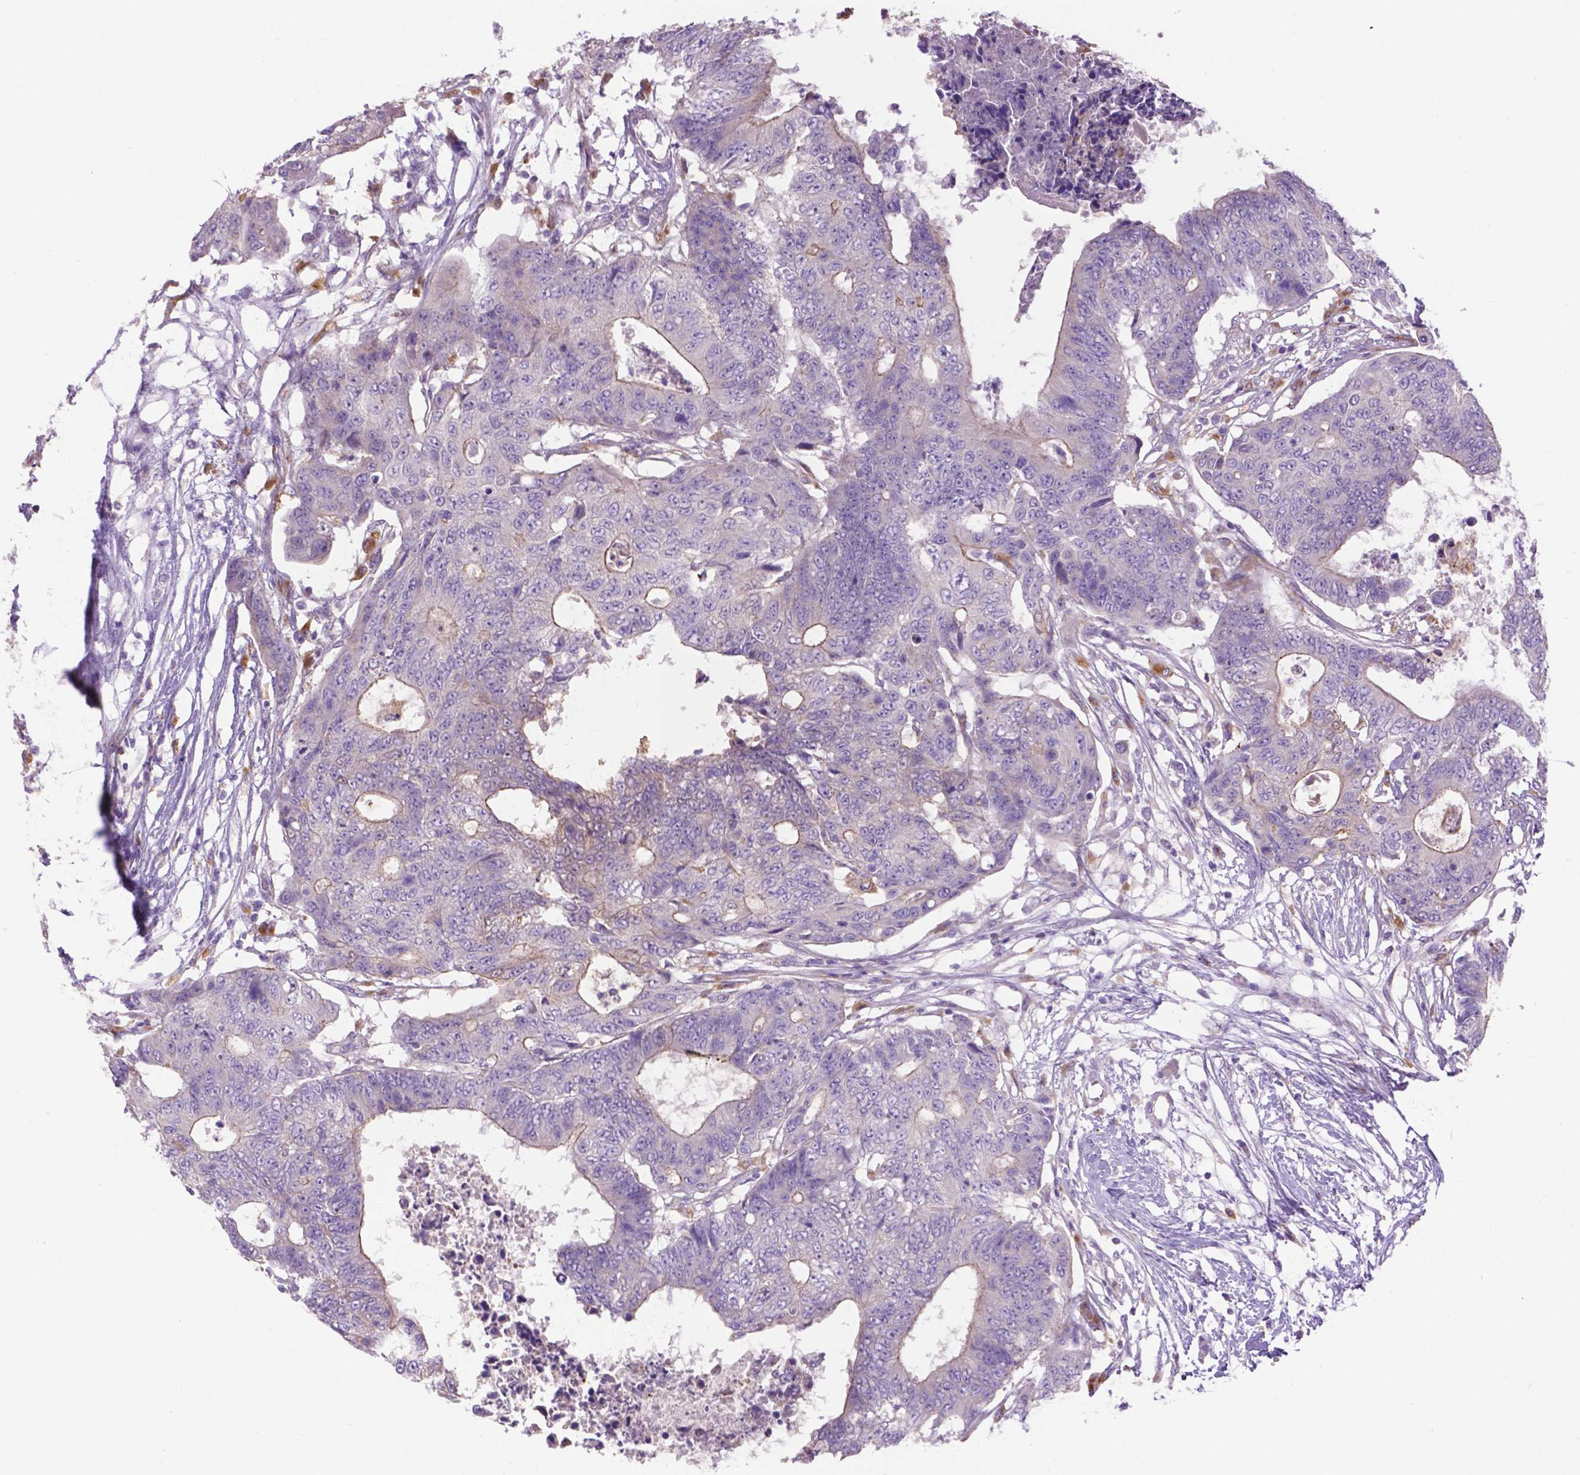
{"staining": {"intensity": "negative", "quantity": "none", "location": "none"}, "tissue": "colorectal cancer", "cell_type": "Tumor cells", "image_type": "cancer", "snomed": [{"axis": "morphology", "description": "Adenocarcinoma, NOS"}, {"axis": "topography", "description": "Colon"}], "caption": "Immunohistochemical staining of human colorectal cancer (adenocarcinoma) reveals no significant staining in tumor cells. (DAB (3,3'-diaminobenzidine) immunohistochemistry (IHC) with hematoxylin counter stain).", "gene": "CDH7", "patient": {"sex": "female", "age": 48}}